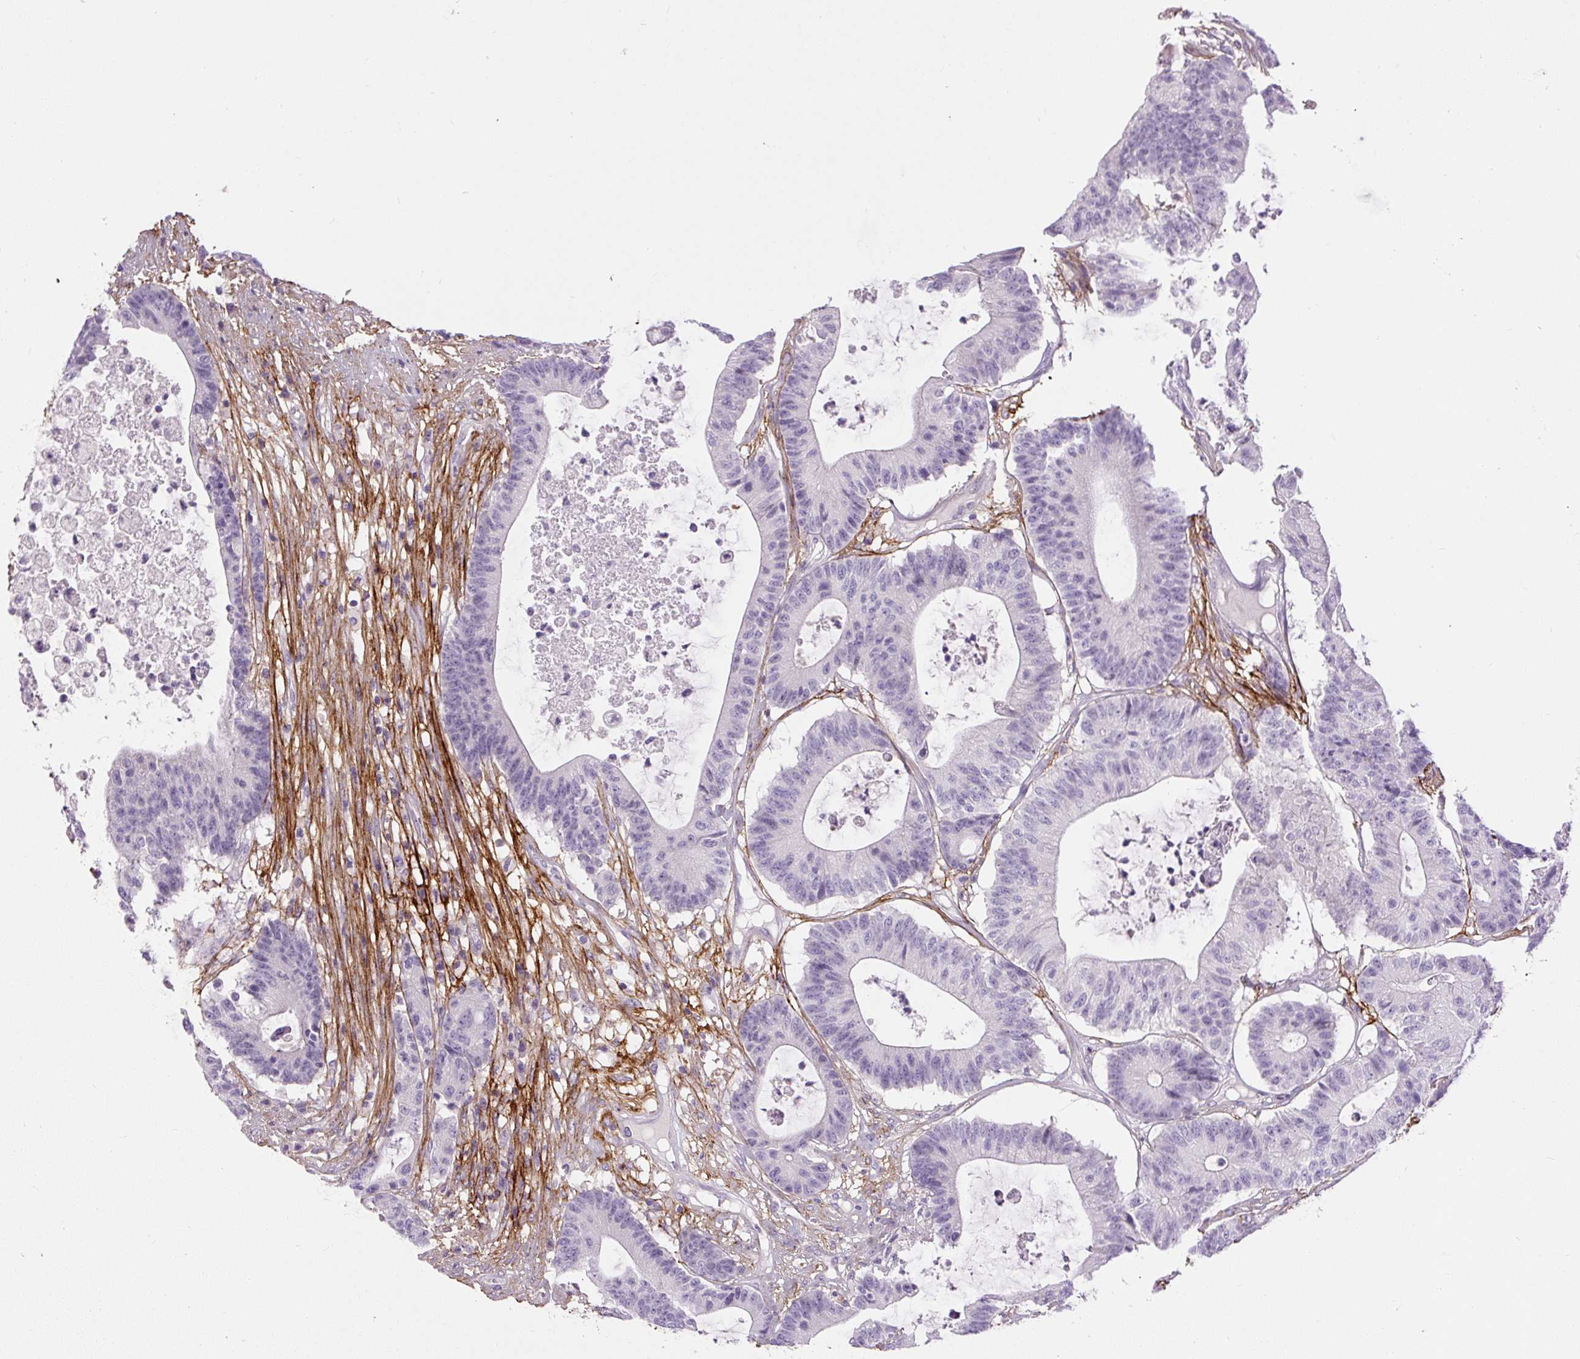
{"staining": {"intensity": "negative", "quantity": "none", "location": "none"}, "tissue": "colorectal cancer", "cell_type": "Tumor cells", "image_type": "cancer", "snomed": [{"axis": "morphology", "description": "Adenocarcinoma, NOS"}, {"axis": "topography", "description": "Colon"}], "caption": "High magnification brightfield microscopy of colorectal cancer stained with DAB (3,3'-diaminobenzidine) (brown) and counterstained with hematoxylin (blue): tumor cells show no significant expression. Brightfield microscopy of IHC stained with DAB (brown) and hematoxylin (blue), captured at high magnification.", "gene": "FBN1", "patient": {"sex": "female", "age": 84}}